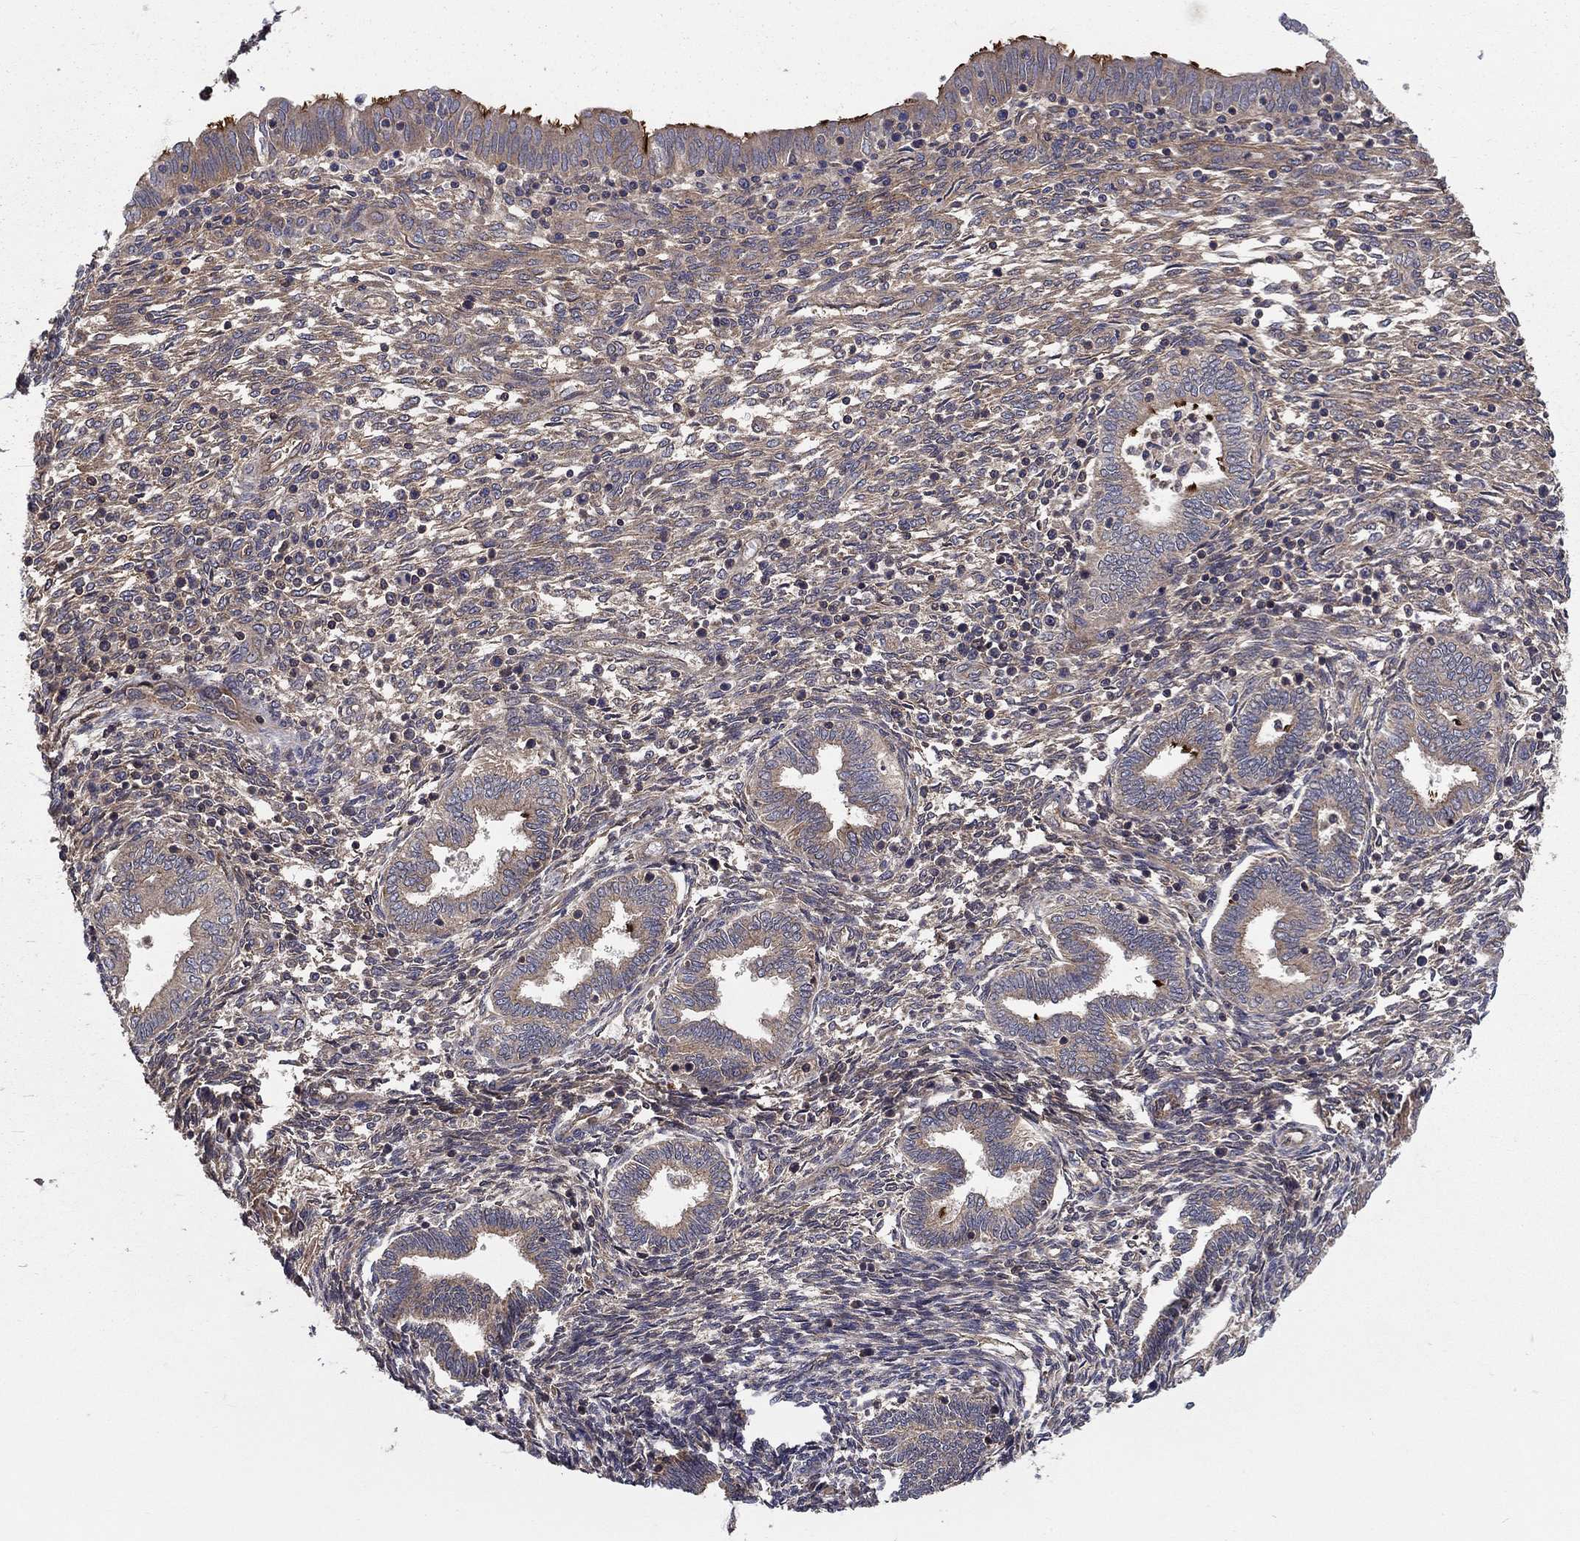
{"staining": {"intensity": "weak", "quantity": ">75%", "location": "cytoplasmic/membranous"}, "tissue": "endometrium", "cell_type": "Cells in endometrial stroma", "image_type": "normal", "snomed": [{"axis": "morphology", "description": "Normal tissue, NOS"}, {"axis": "topography", "description": "Endometrium"}], "caption": "DAB immunohistochemical staining of benign endometrium displays weak cytoplasmic/membranous protein expression in about >75% of cells in endometrial stroma.", "gene": "BMERB1", "patient": {"sex": "female", "age": 42}}